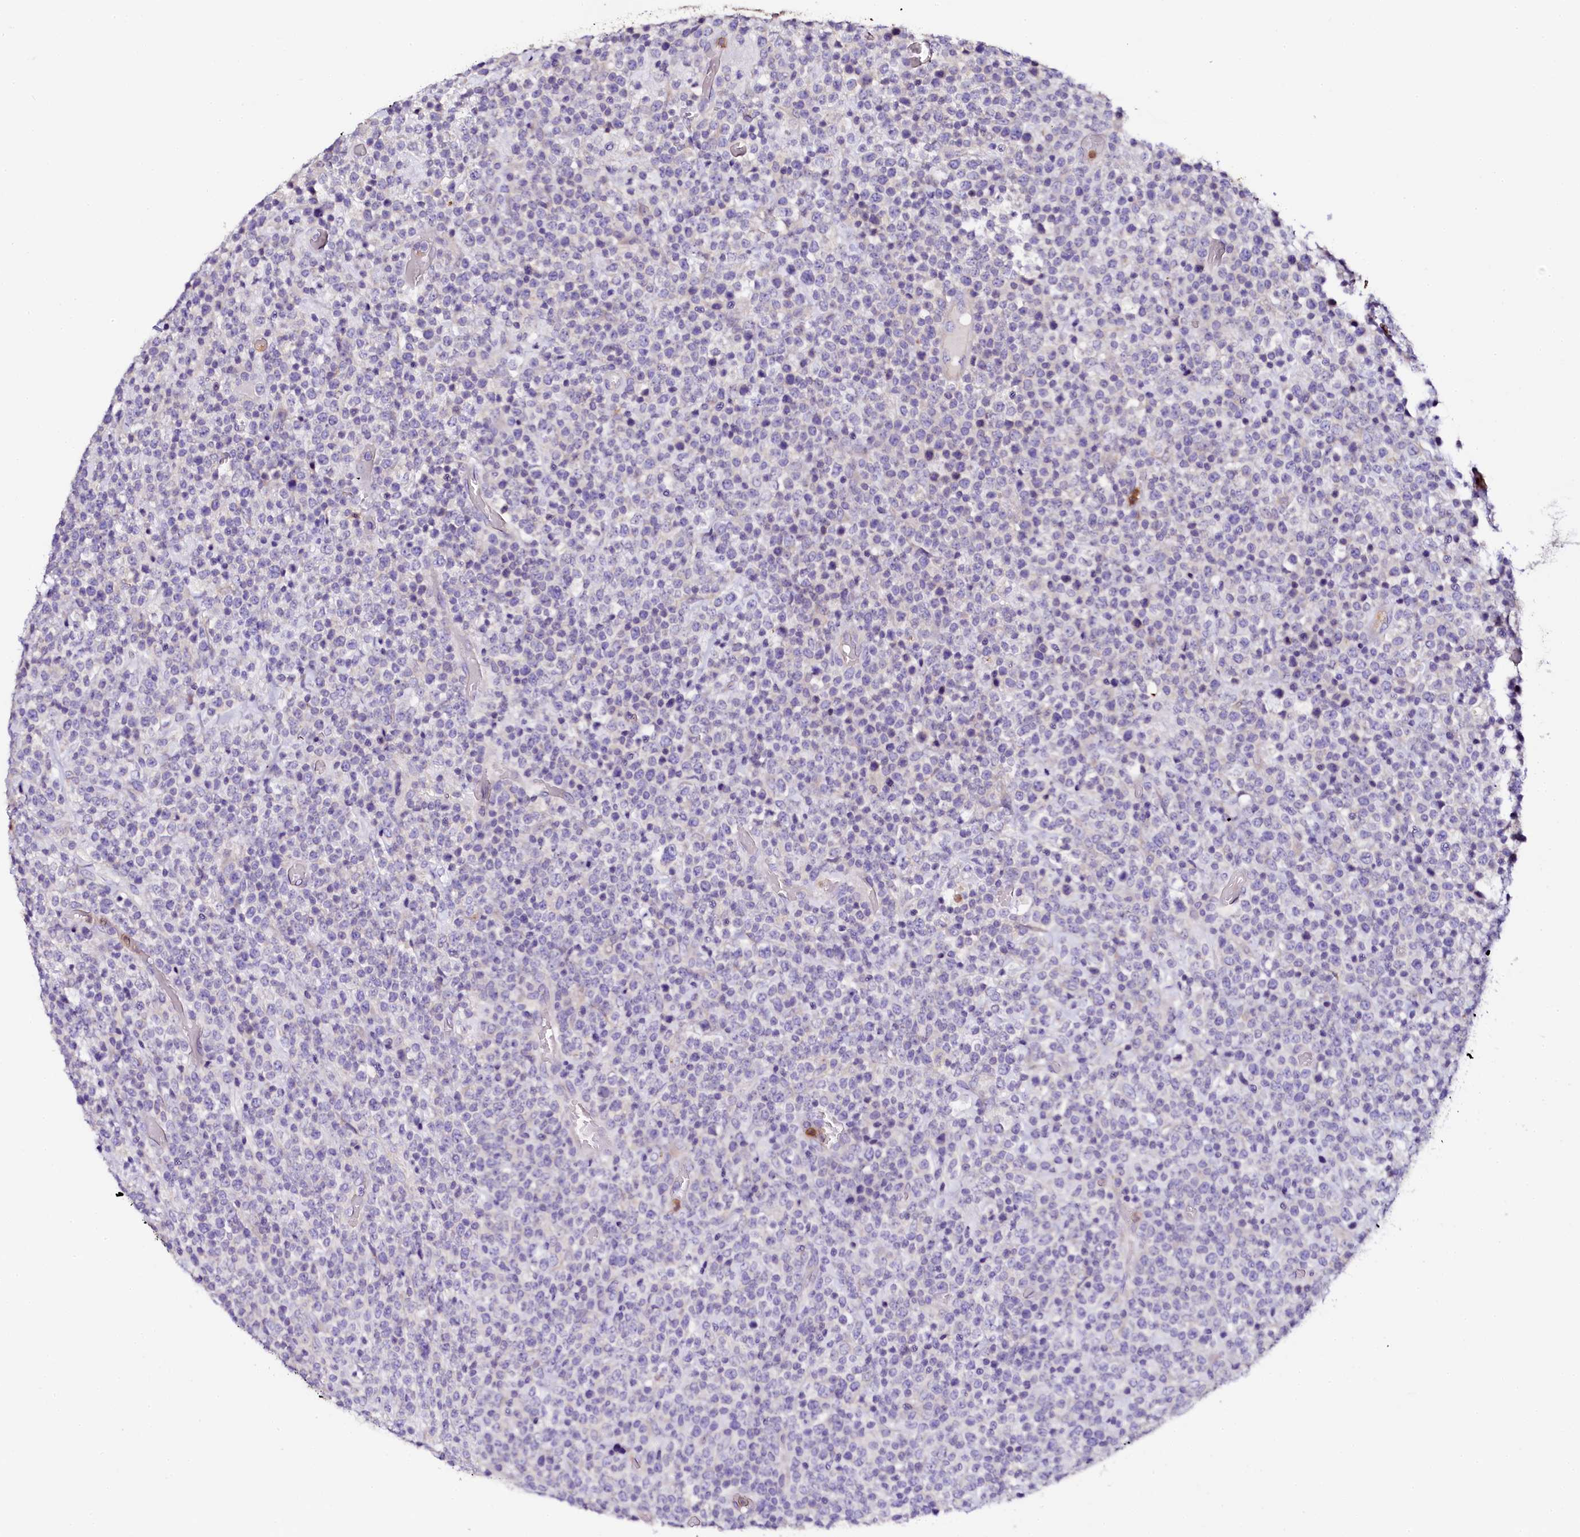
{"staining": {"intensity": "negative", "quantity": "none", "location": "none"}, "tissue": "lymphoma", "cell_type": "Tumor cells", "image_type": "cancer", "snomed": [{"axis": "morphology", "description": "Malignant lymphoma, non-Hodgkin's type, High grade"}, {"axis": "topography", "description": "Colon"}], "caption": "Tumor cells show no significant protein positivity in malignant lymphoma, non-Hodgkin's type (high-grade).", "gene": "NAA16", "patient": {"sex": "female", "age": 53}}